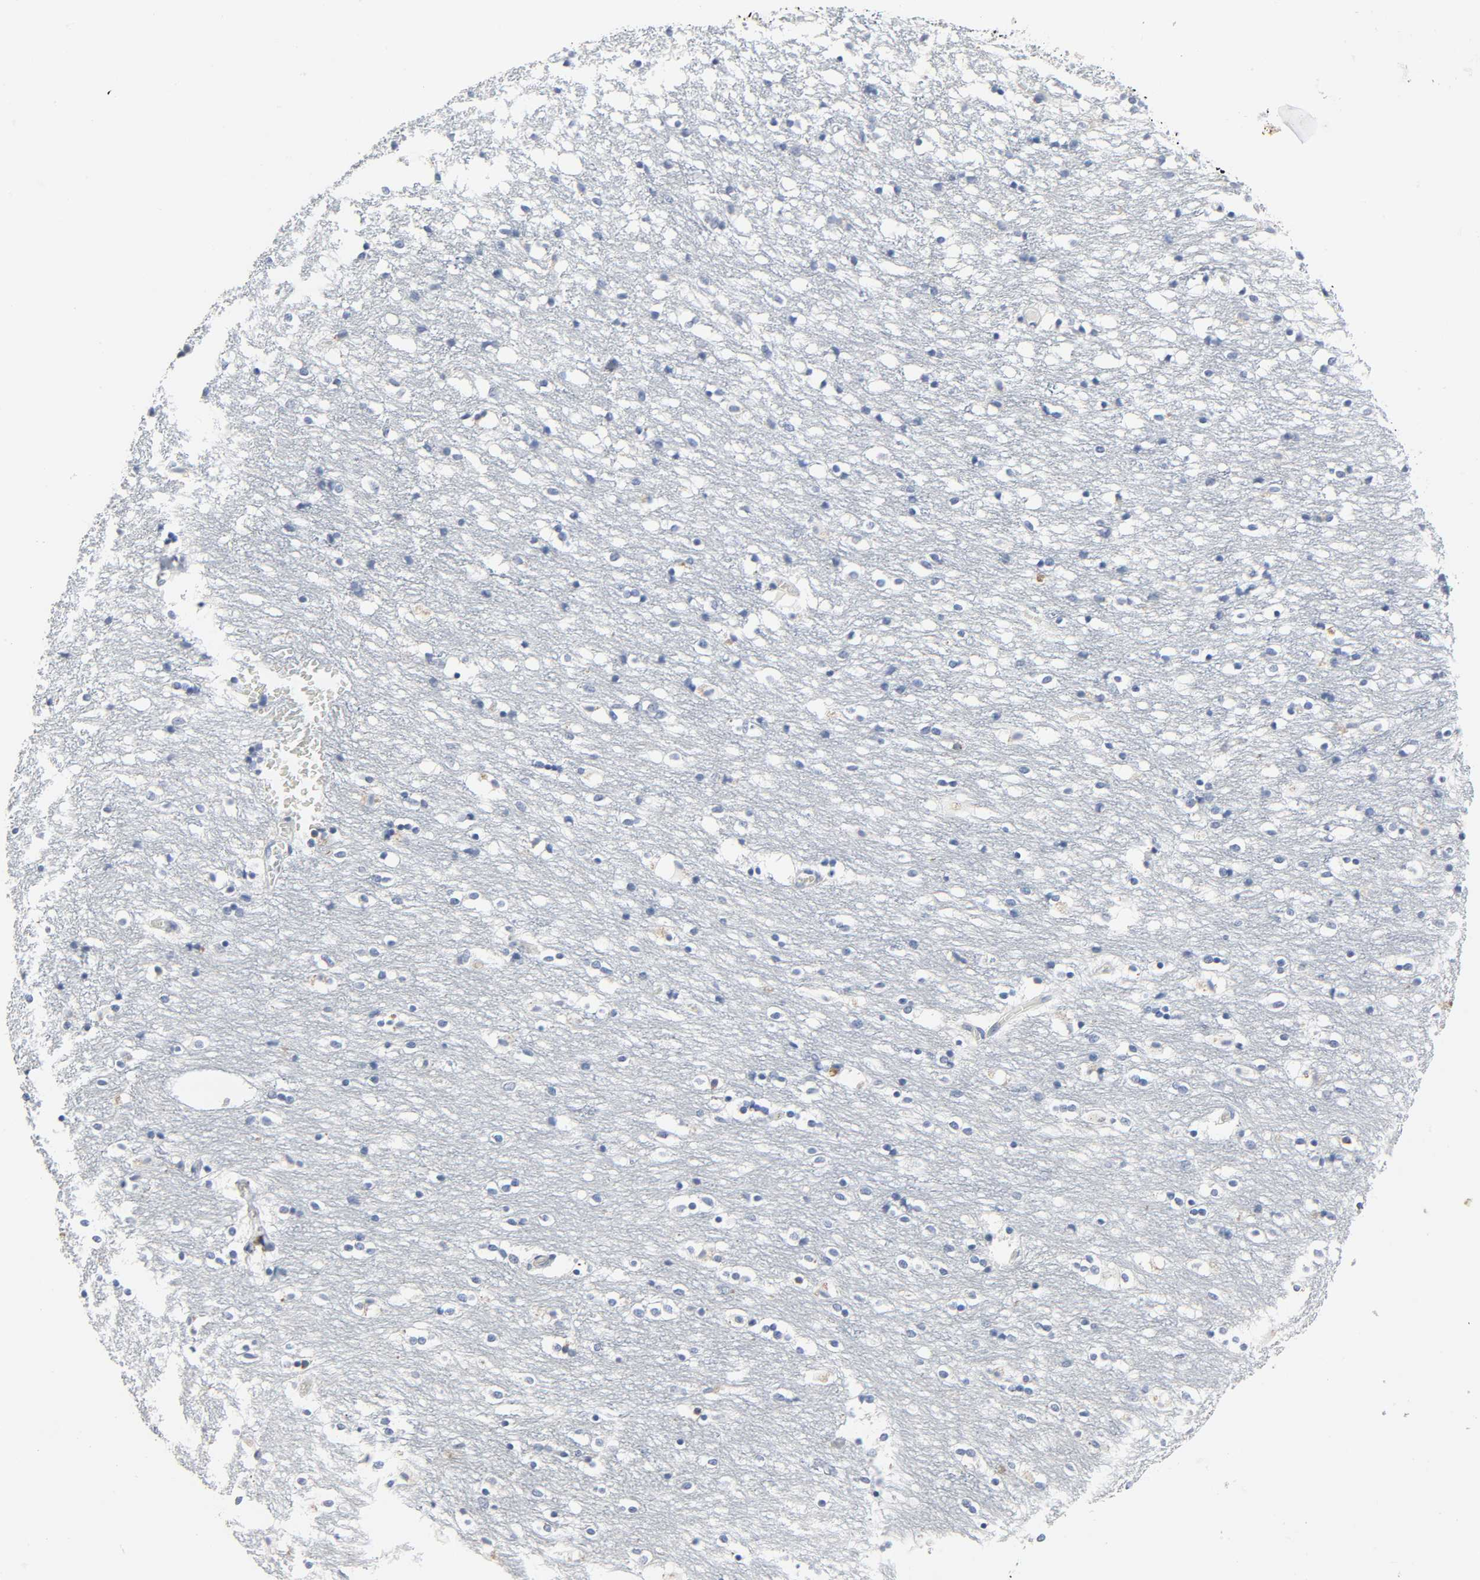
{"staining": {"intensity": "negative", "quantity": "none", "location": "none"}, "tissue": "caudate", "cell_type": "Glial cells", "image_type": "normal", "snomed": [{"axis": "morphology", "description": "Normal tissue, NOS"}, {"axis": "topography", "description": "Lateral ventricle wall"}], "caption": "The histopathology image displays no significant positivity in glial cells of caudate.", "gene": "FBLN5", "patient": {"sex": "female", "age": 54}}